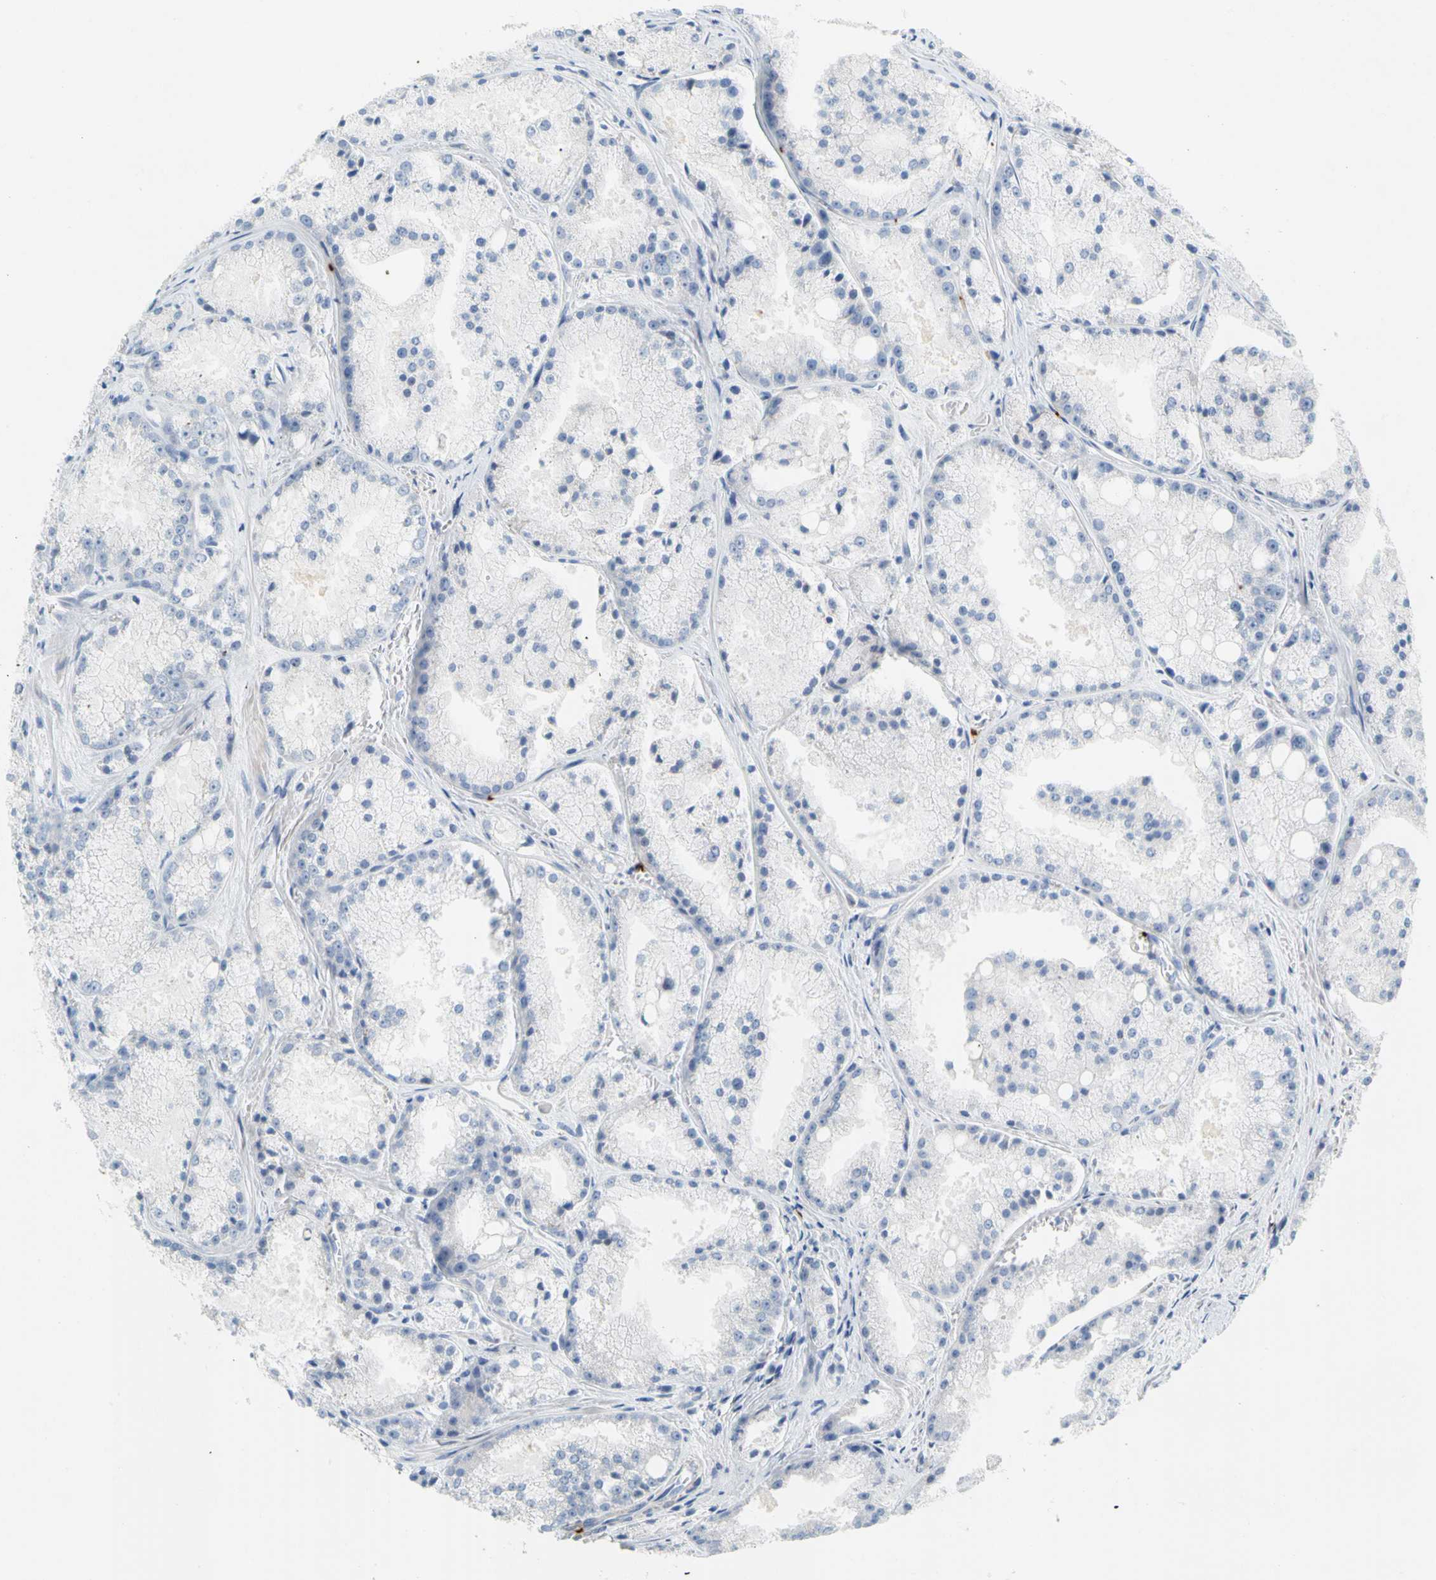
{"staining": {"intensity": "negative", "quantity": "none", "location": "none"}, "tissue": "prostate cancer", "cell_type": "Tumor cells", "image_type": "cancer", "snomed": [{"axis": "morphology", "description": "Adenocarcinoma, Low grade"}, {"axis": "topography", "description": "Prostate"}], "caption": "Immunohistochemistry micrograph of neoplastic tissue: human prostate cancer (low-grade adenocarcinoma) stained with DAB exhibits no significant protein expression in tumor cells. The staining was performed using DAB to visualize the protein expression in brown, while the nuclei were stained in blue with hematoxylin (Magnification: 20x).", "gene": "PPBP", "patient": {"sex": "male", "age": 64}}